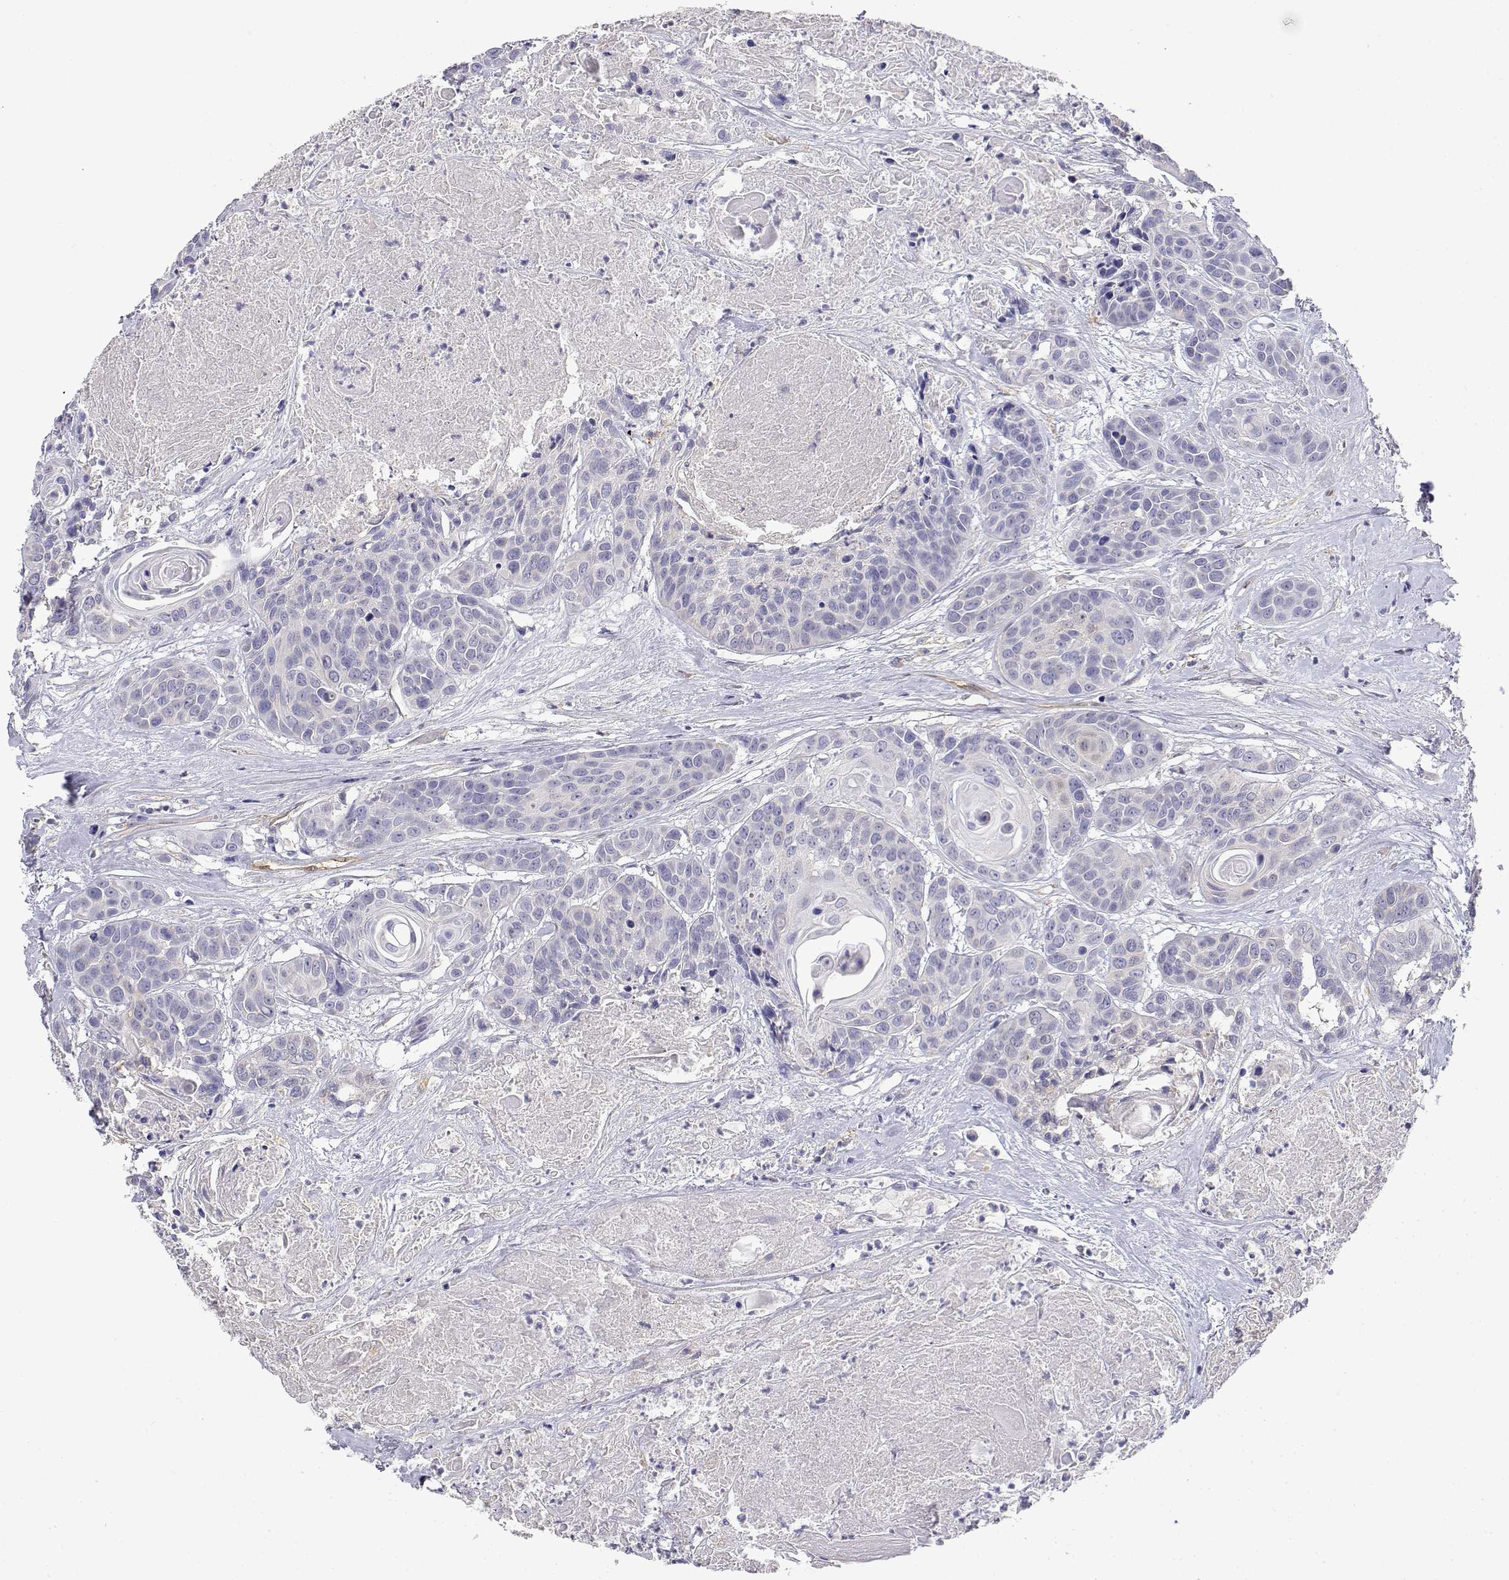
{"staining": {"intensity": "negative", "quantity": "none", "location": "none"}, "tissue": "head and neck cancer", "cell_type": "Tumor cells", "image_type": "cancer", "snomed": [{"axis": "morphology", "description": "Squamous cell carcinoma, NOS"}, {"axis": "topography", "description": "Oral tissue"}, {"axis": "topography", "description": "Head-Neck"}], "caption": "Immunohistochemical staining of head and neck cancer shows no significant expression in tumor cells.", "gene": "ADA", "patient": {"sex": "male", "age": 56}}